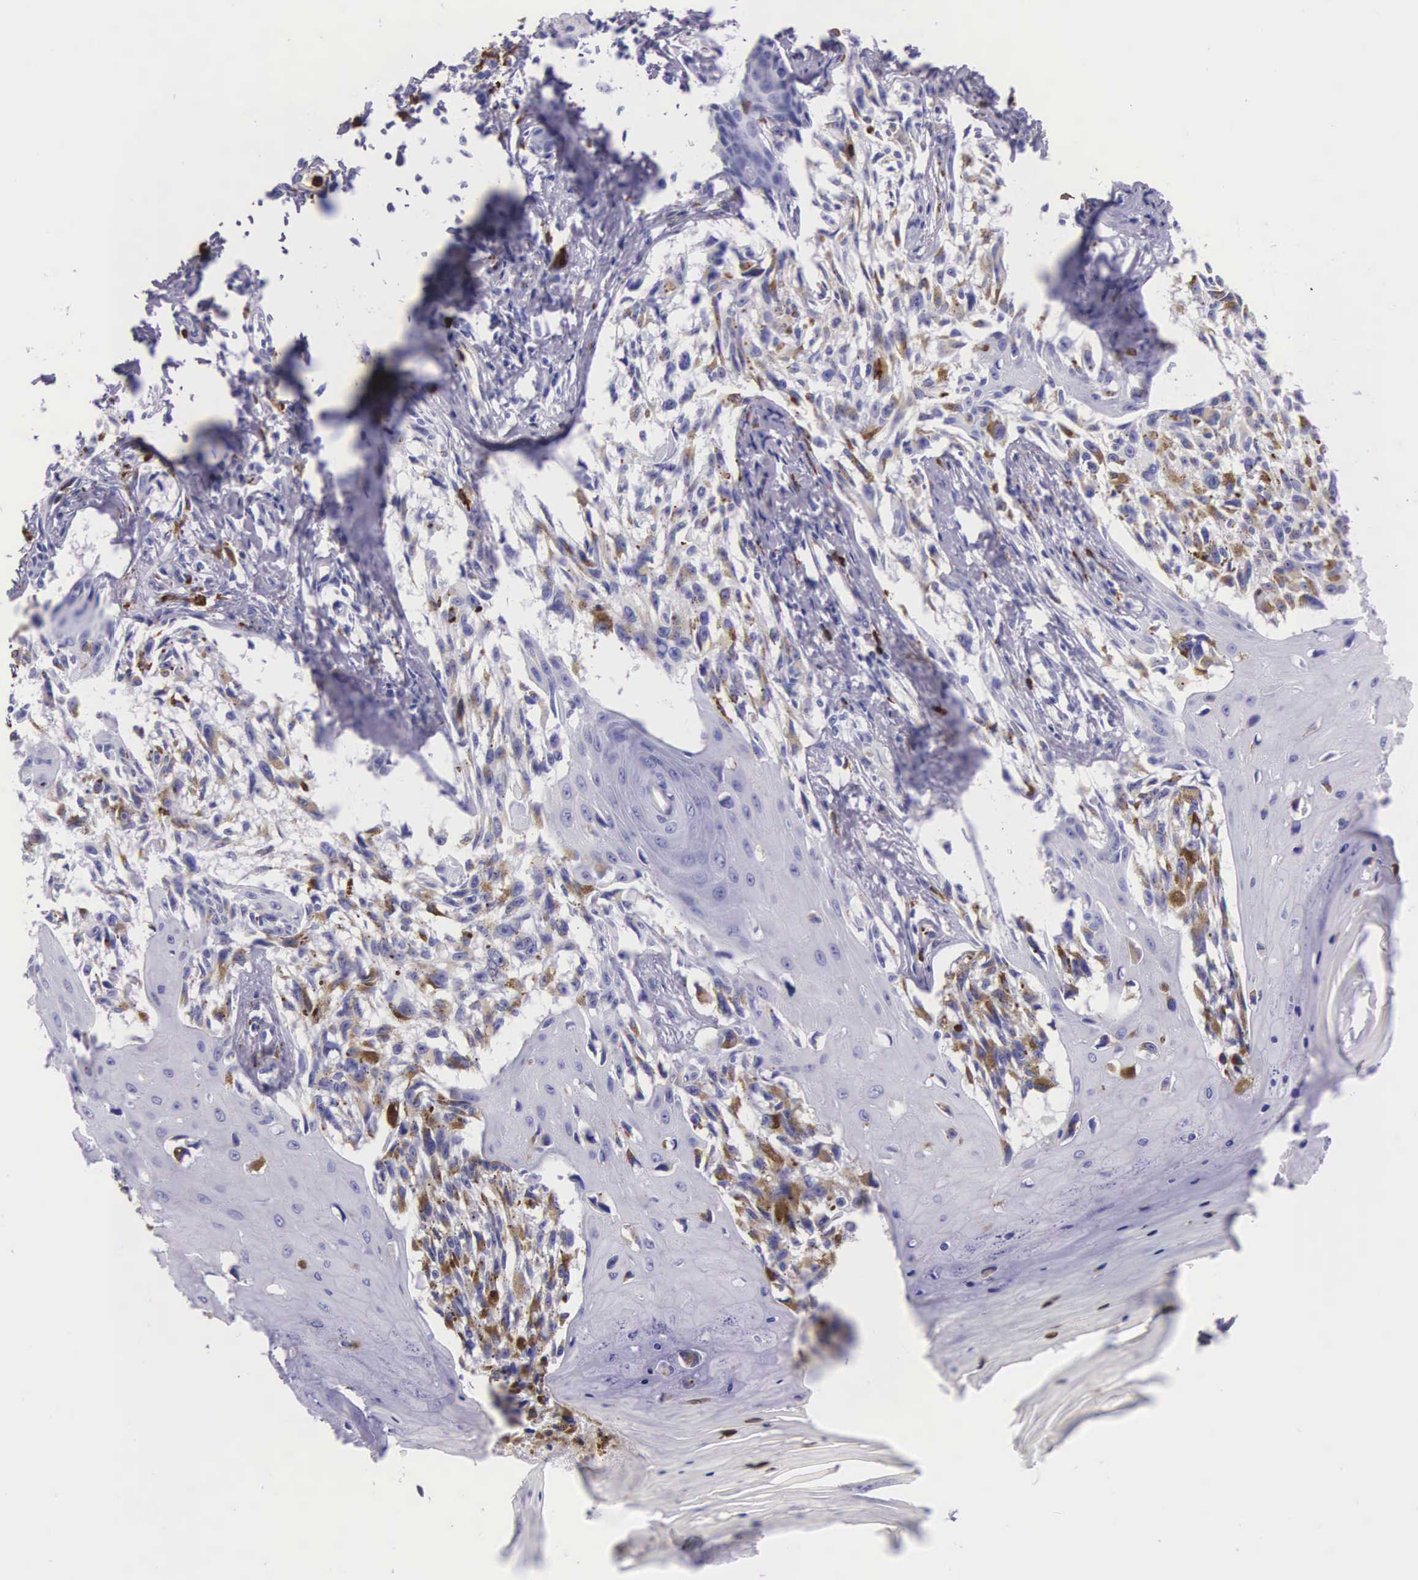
{"staining": {"intensity": "weak", "quantity": "<25%", "location": "cytoplasmic/membranous"}, "tissue": "melanoma", "cell_type": "Tumor cells", "image_type": "cancer", "snomed": [{"axis": "morphology", "description": "Malignant melanoma, NOS"}, {"axis": "topography", "description": "Skin"}], "caption": "A photomicrograph of melanoma stained for a protein shows no brown staining in tumor cells.", "gene": "FCN1", "patient": {"sex": "female", "age": 82}}